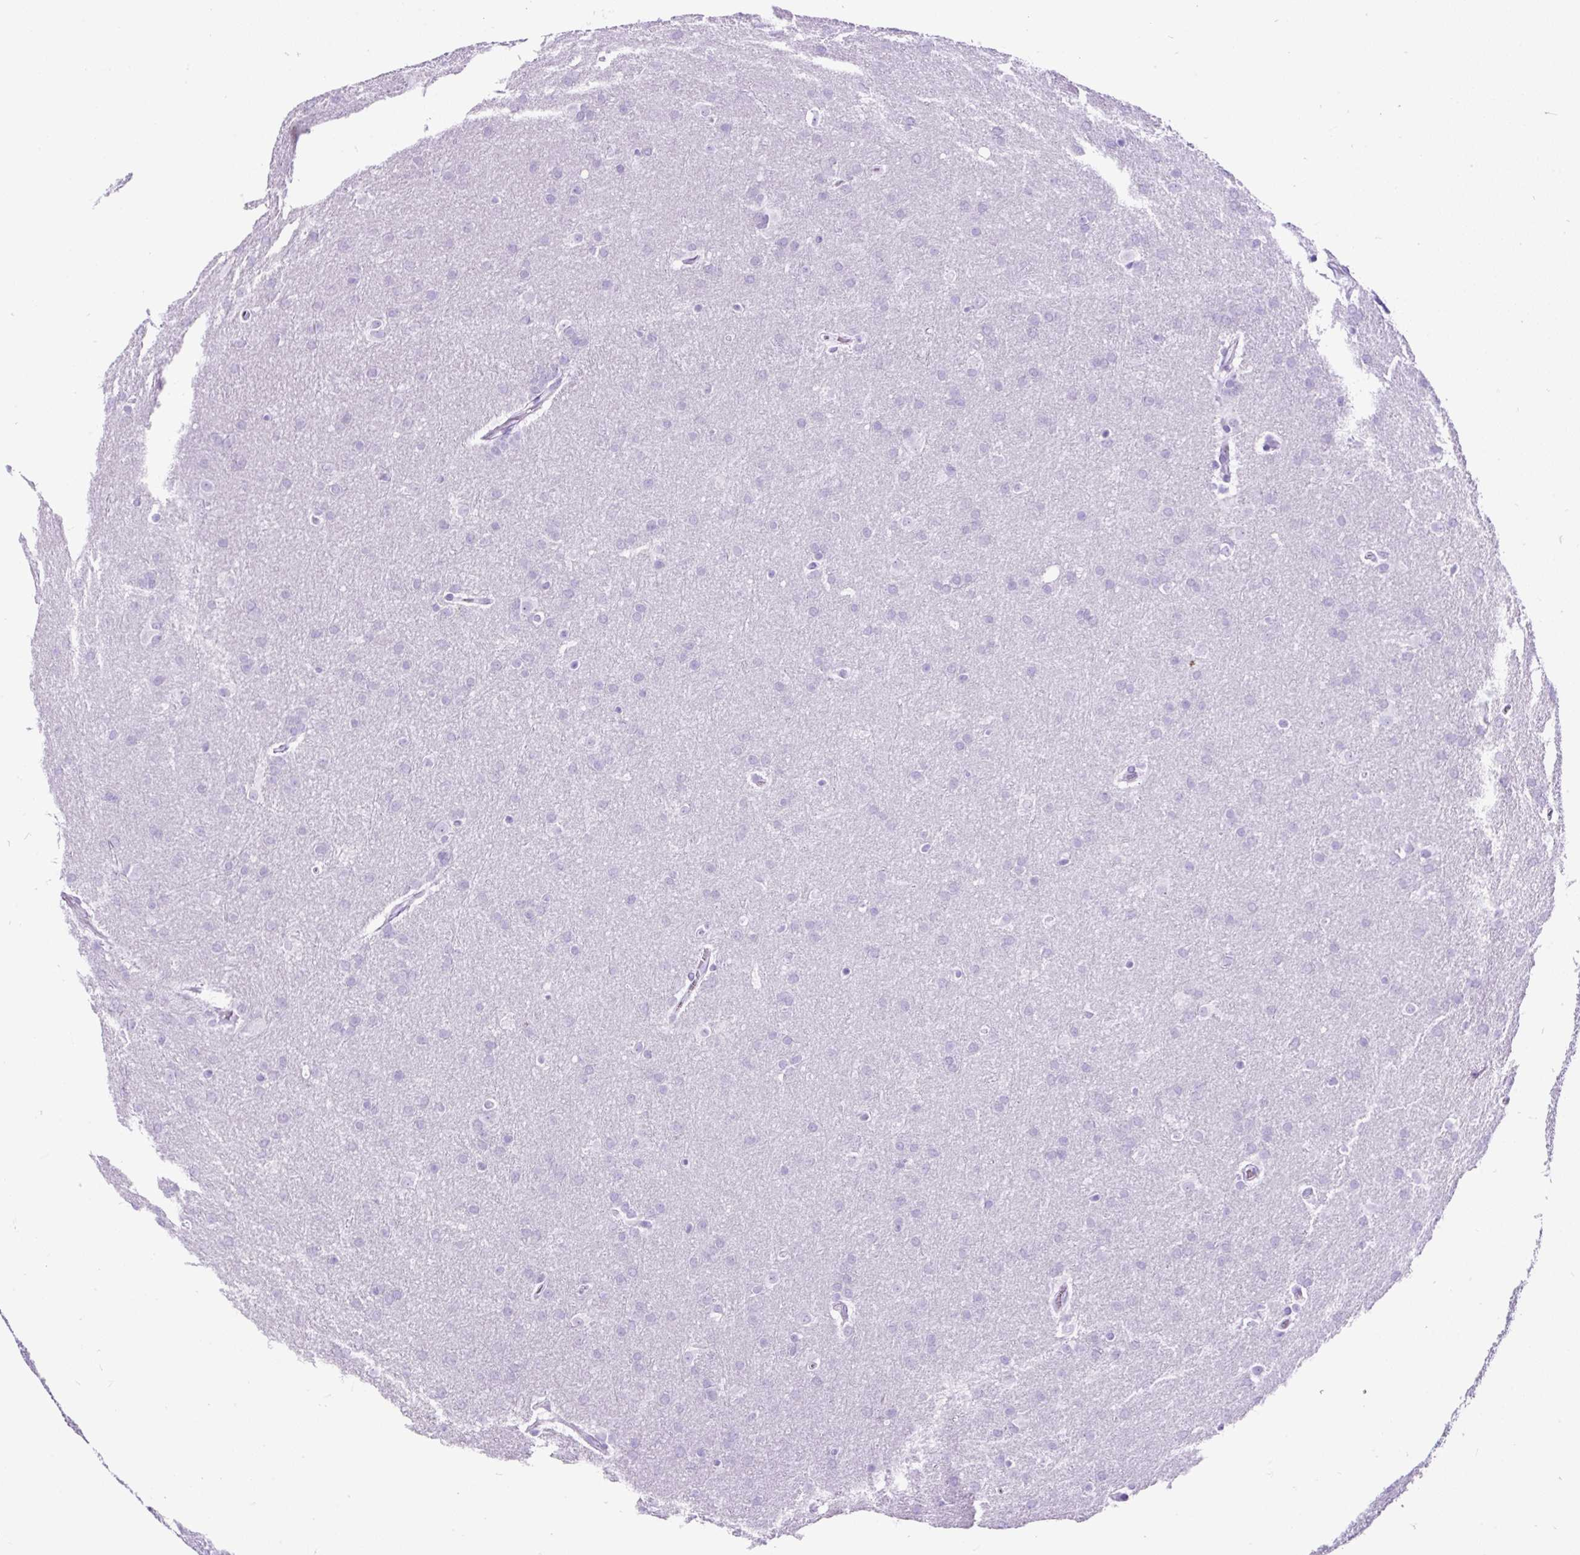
{"staining": {"intensity": "negative", "quantity": "none", "location": "none"}, "tissue": "glioma", "cell_type": "Tumor cells", "image_type": "cancer", "snomed": [{"axis": "morphology", "description": "Glioma, malignant, Low grade"}, {"axis": "topography", "description": "Brain"}], "caption": "Image shows no protein expression in tumor cells of malignant glioma (low-grade) tissue.", "gene": "CEL", "patient": {"sex": "female", "age": 32}}